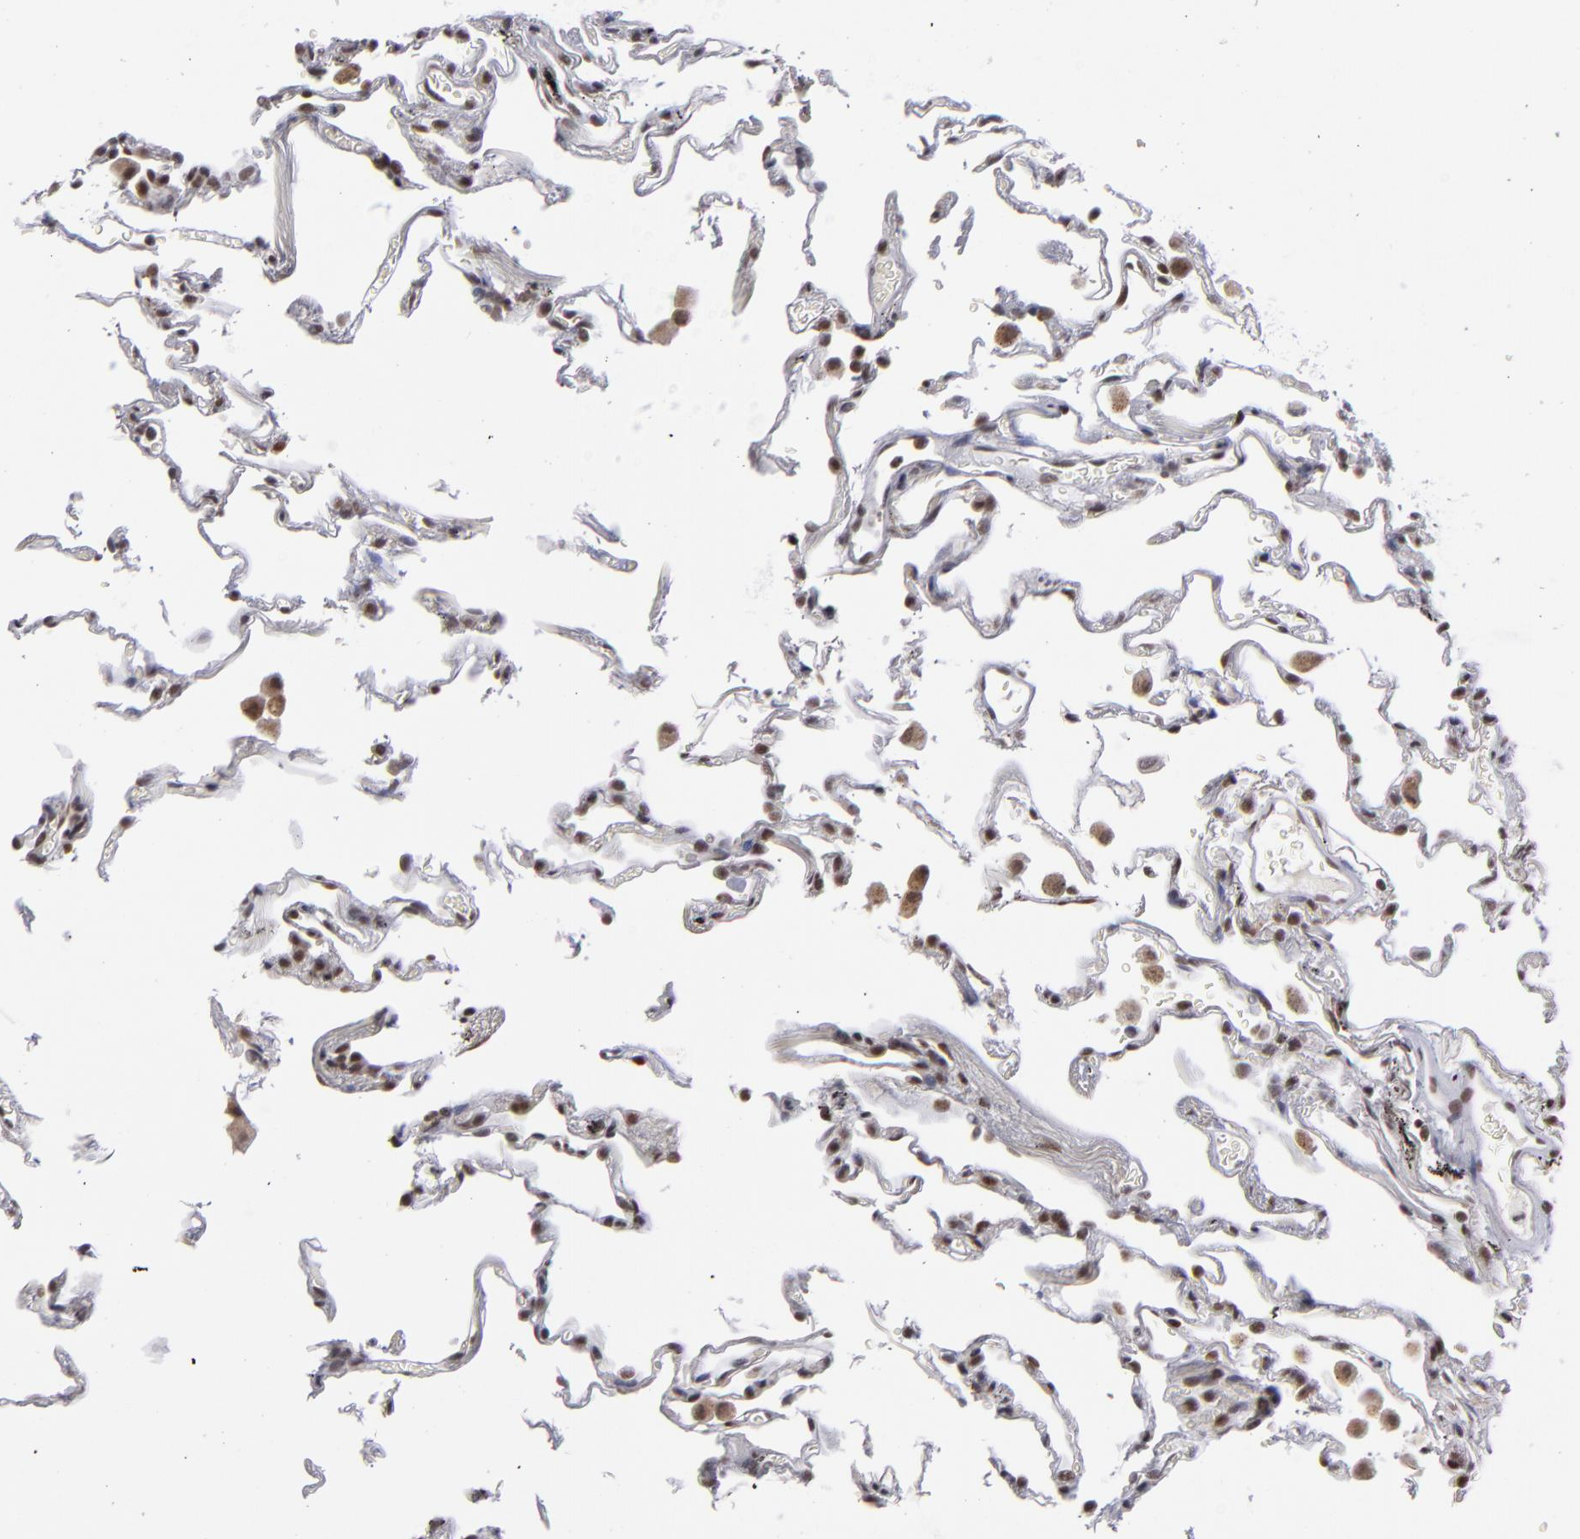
{"staining": {"intensity": "weak", "quantity": "25%-75%", "location": "nuclear"}, "tissue": "lung", "cell_type": "Alveolar cells", "image_type": "normal", "snomed": [{"axis": "morphology", "description": "Normal tissue, NOS"}, {"axis": "morphology", "description": "Inflammation, NOS"}, {"axis": "topography", "description": "Lung"}], "caption": "Immunohistochemistry (IHC) of normal lung shows low levels of weak nuclear positivity in about 25%-75% of alveolar cells. (DAB (3,3'-diaminobenzidine) IHC with brightfield microscopy, high magnification).", "gene": "MLLT3", "patient": {"sex": "male", "age": 69}}